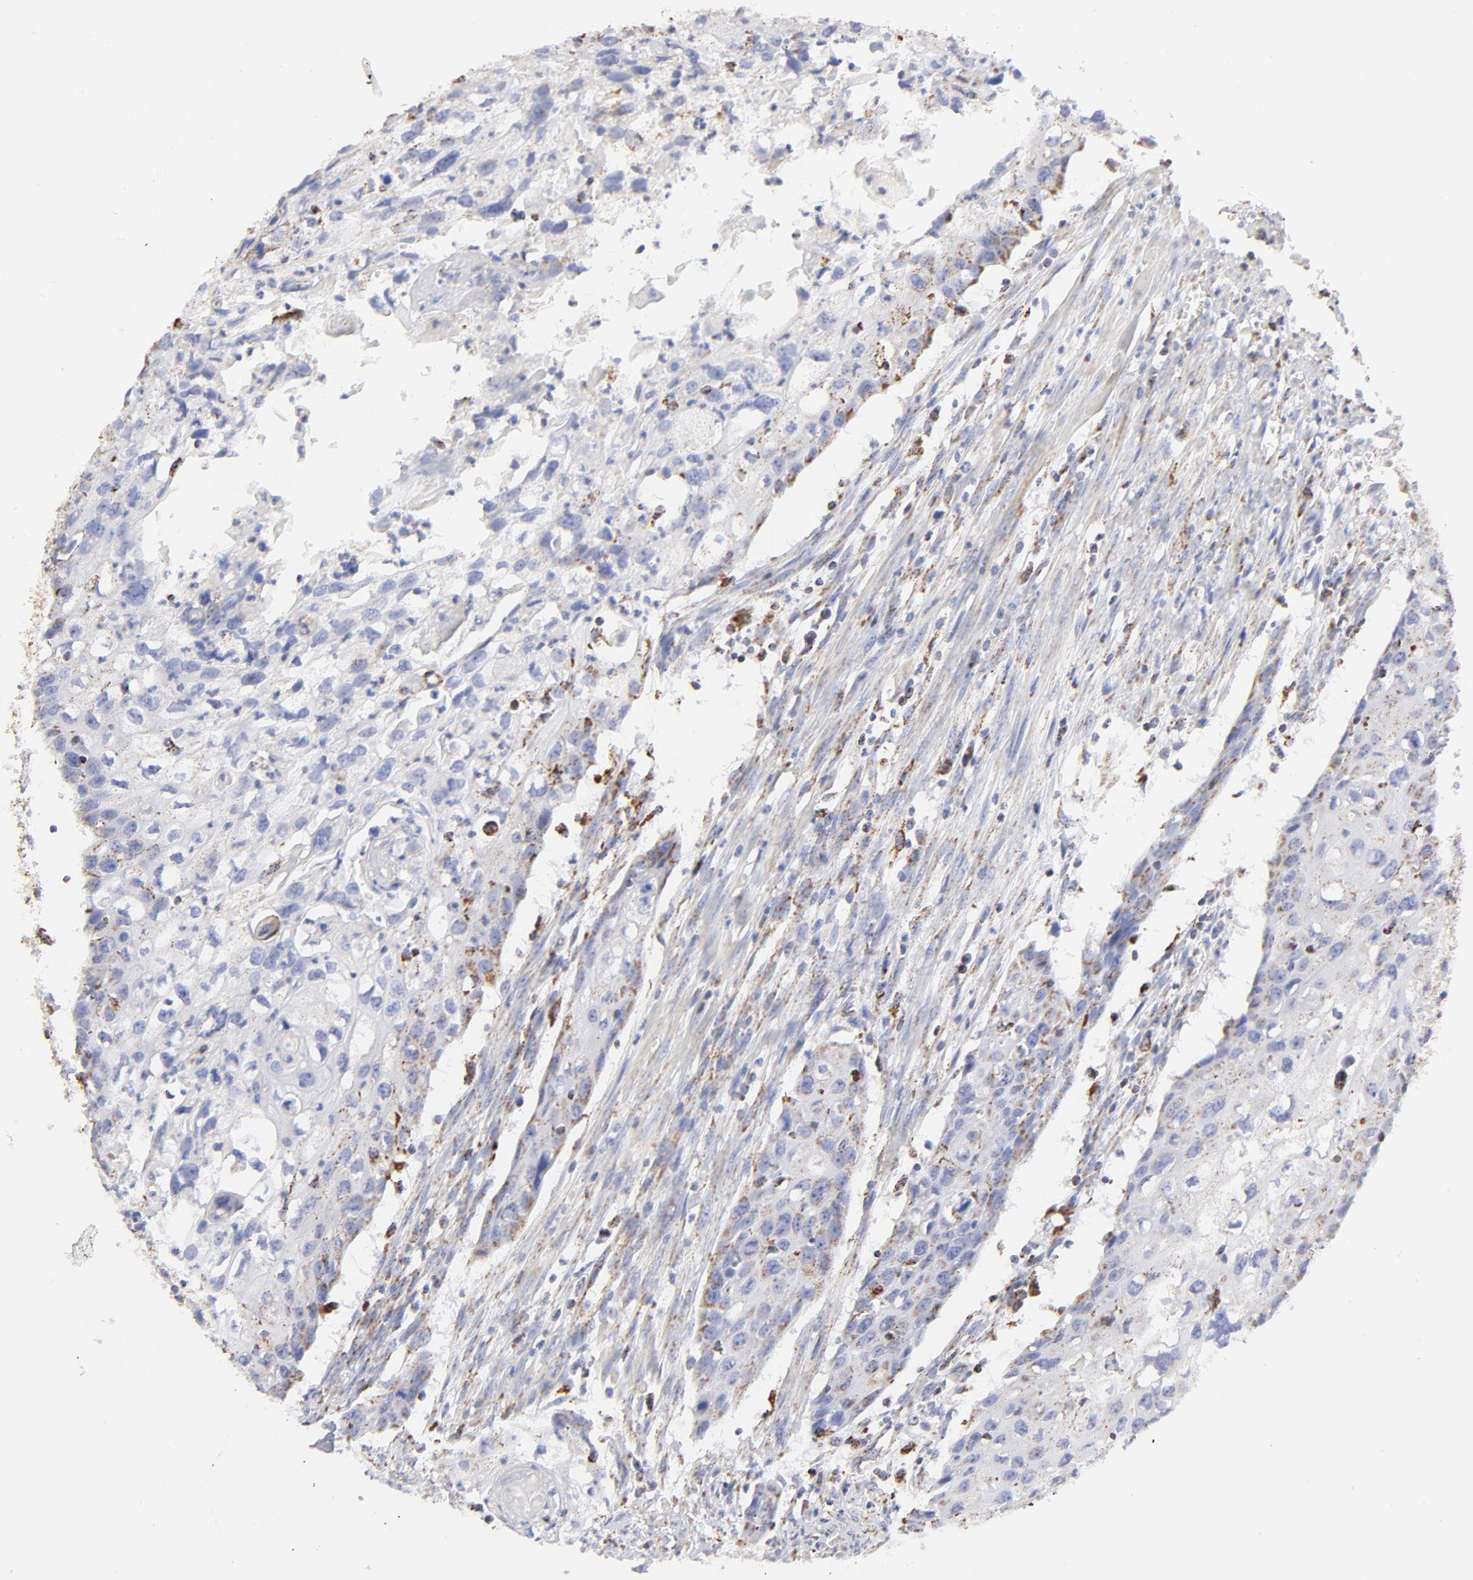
{"staining": {"intensity": "moderate", "quantity": "<25%", "location": "cytoplasmic/membranous"}, "tissue": "urothelial cancer", "cell_type": "Tumor cells", "image_type": "cancer", "snomed": [{"axis": "morphology", "description": "Urothelial carcinoma, High grade"}, {"axis": "topography", "description": "Urinary bladder"}], "caption": "Immunohistochemistry (IHC) staining of urothelial cancer, which displays low levels of moderate cytoplasmic/membranous staining in about <25% of tumor cells indicating moderate cytoplasmic/membranous protein staining. The staining was performed using DAB (brown) for protein detection and nuclei were counterstained in hematoxylin (blue).", "gene": "COX4I1", "patient": {"sex": "male", "age": 54}}